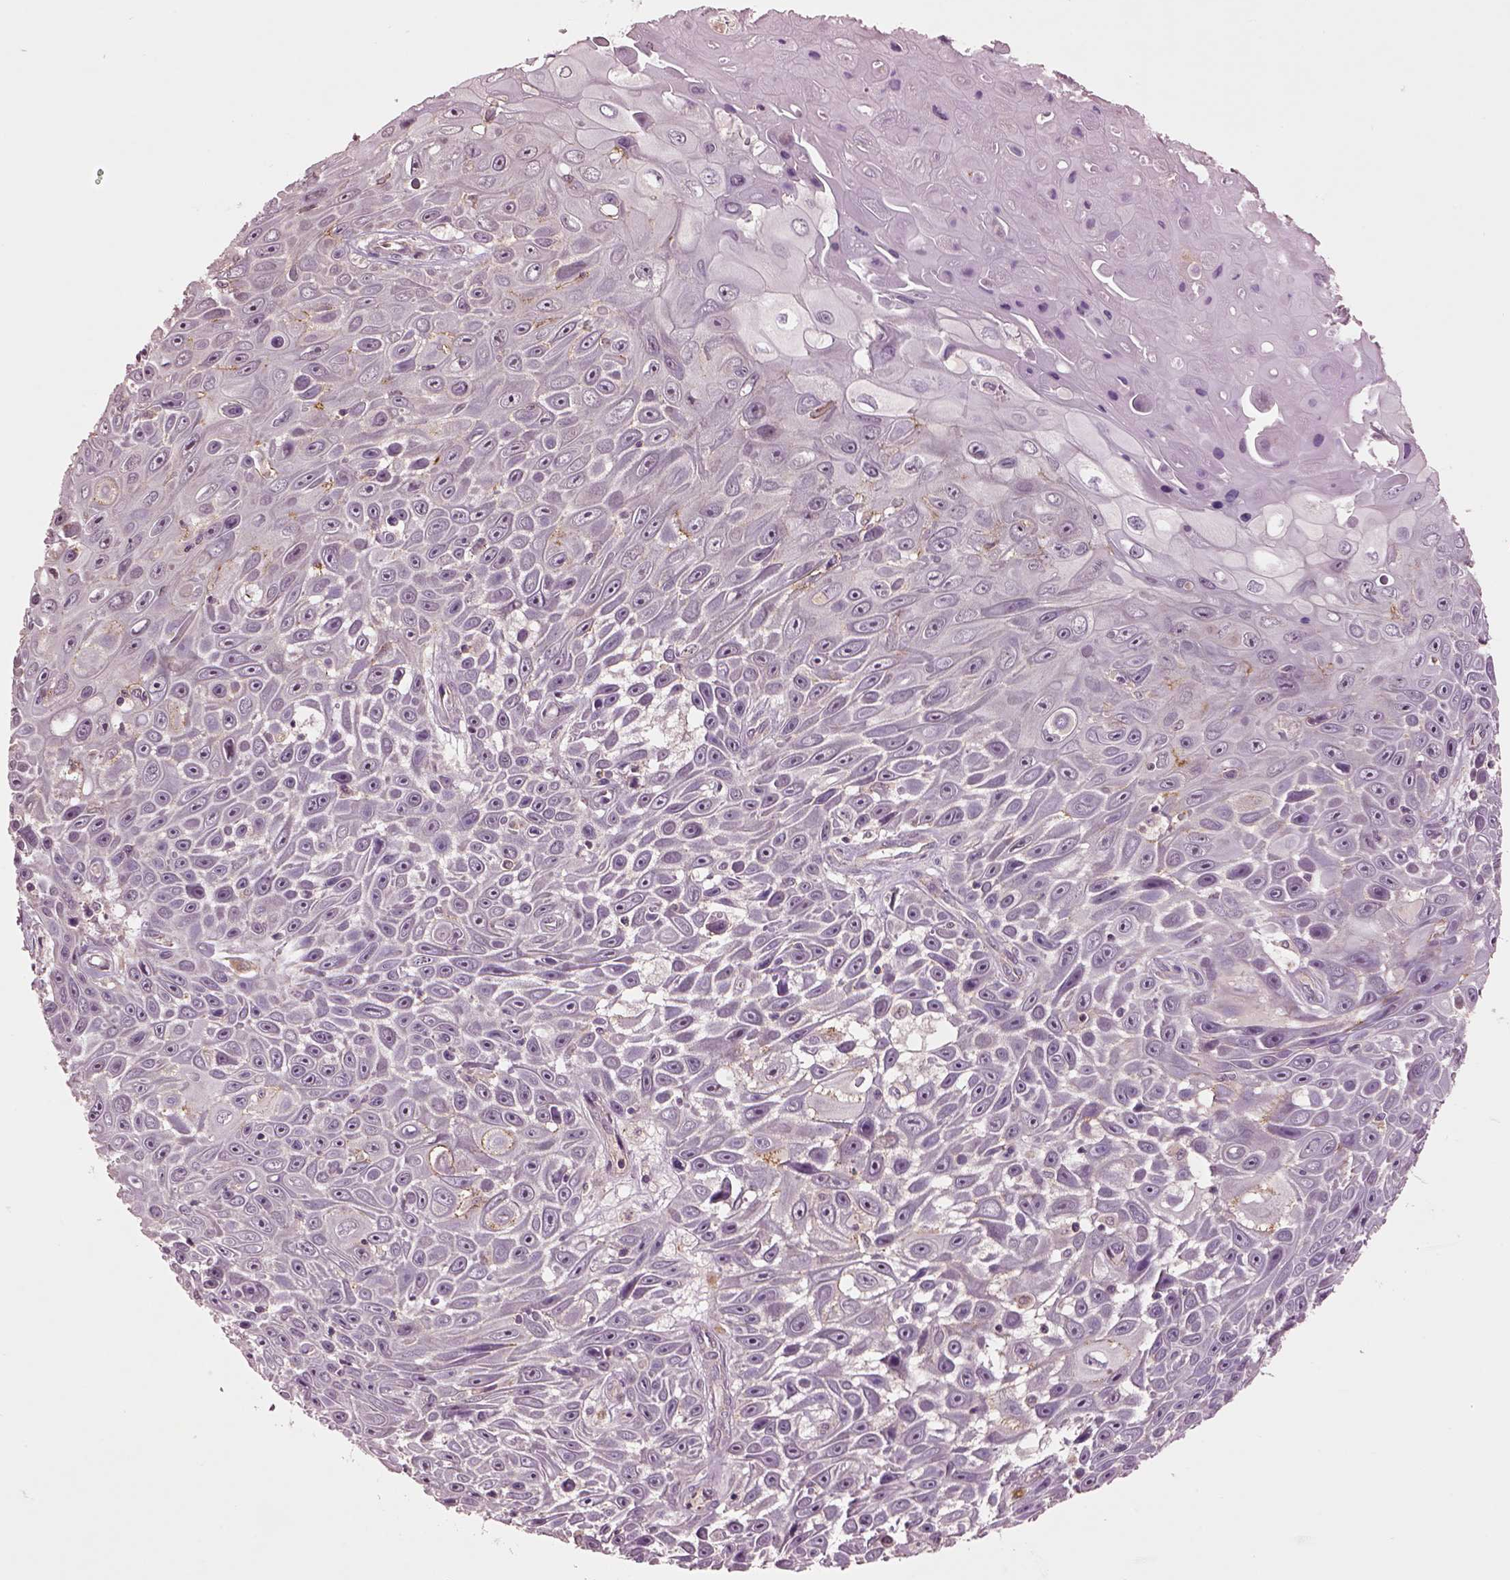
{"staining": {"intensity": "negative", "quantity": "none", "location": "none"}, "tissue": "skin cancer", "cell_type": "Tumor cells", "image_type": "cancer", "snomed": [{"axis": "morphology", "description": "Squamous cell carcinoma, NOS"}, {"axis": "topography", "description": "Skin"}], "caption": "An immunohistochemistry (IHC) photomicrograph of skin squamous cell carcinoma is shown. There is no staining in tumor cells of skin squamous cell carcinoma.", "gene": "MTHFS", "patient": {"sex": "male", "age": 82}}